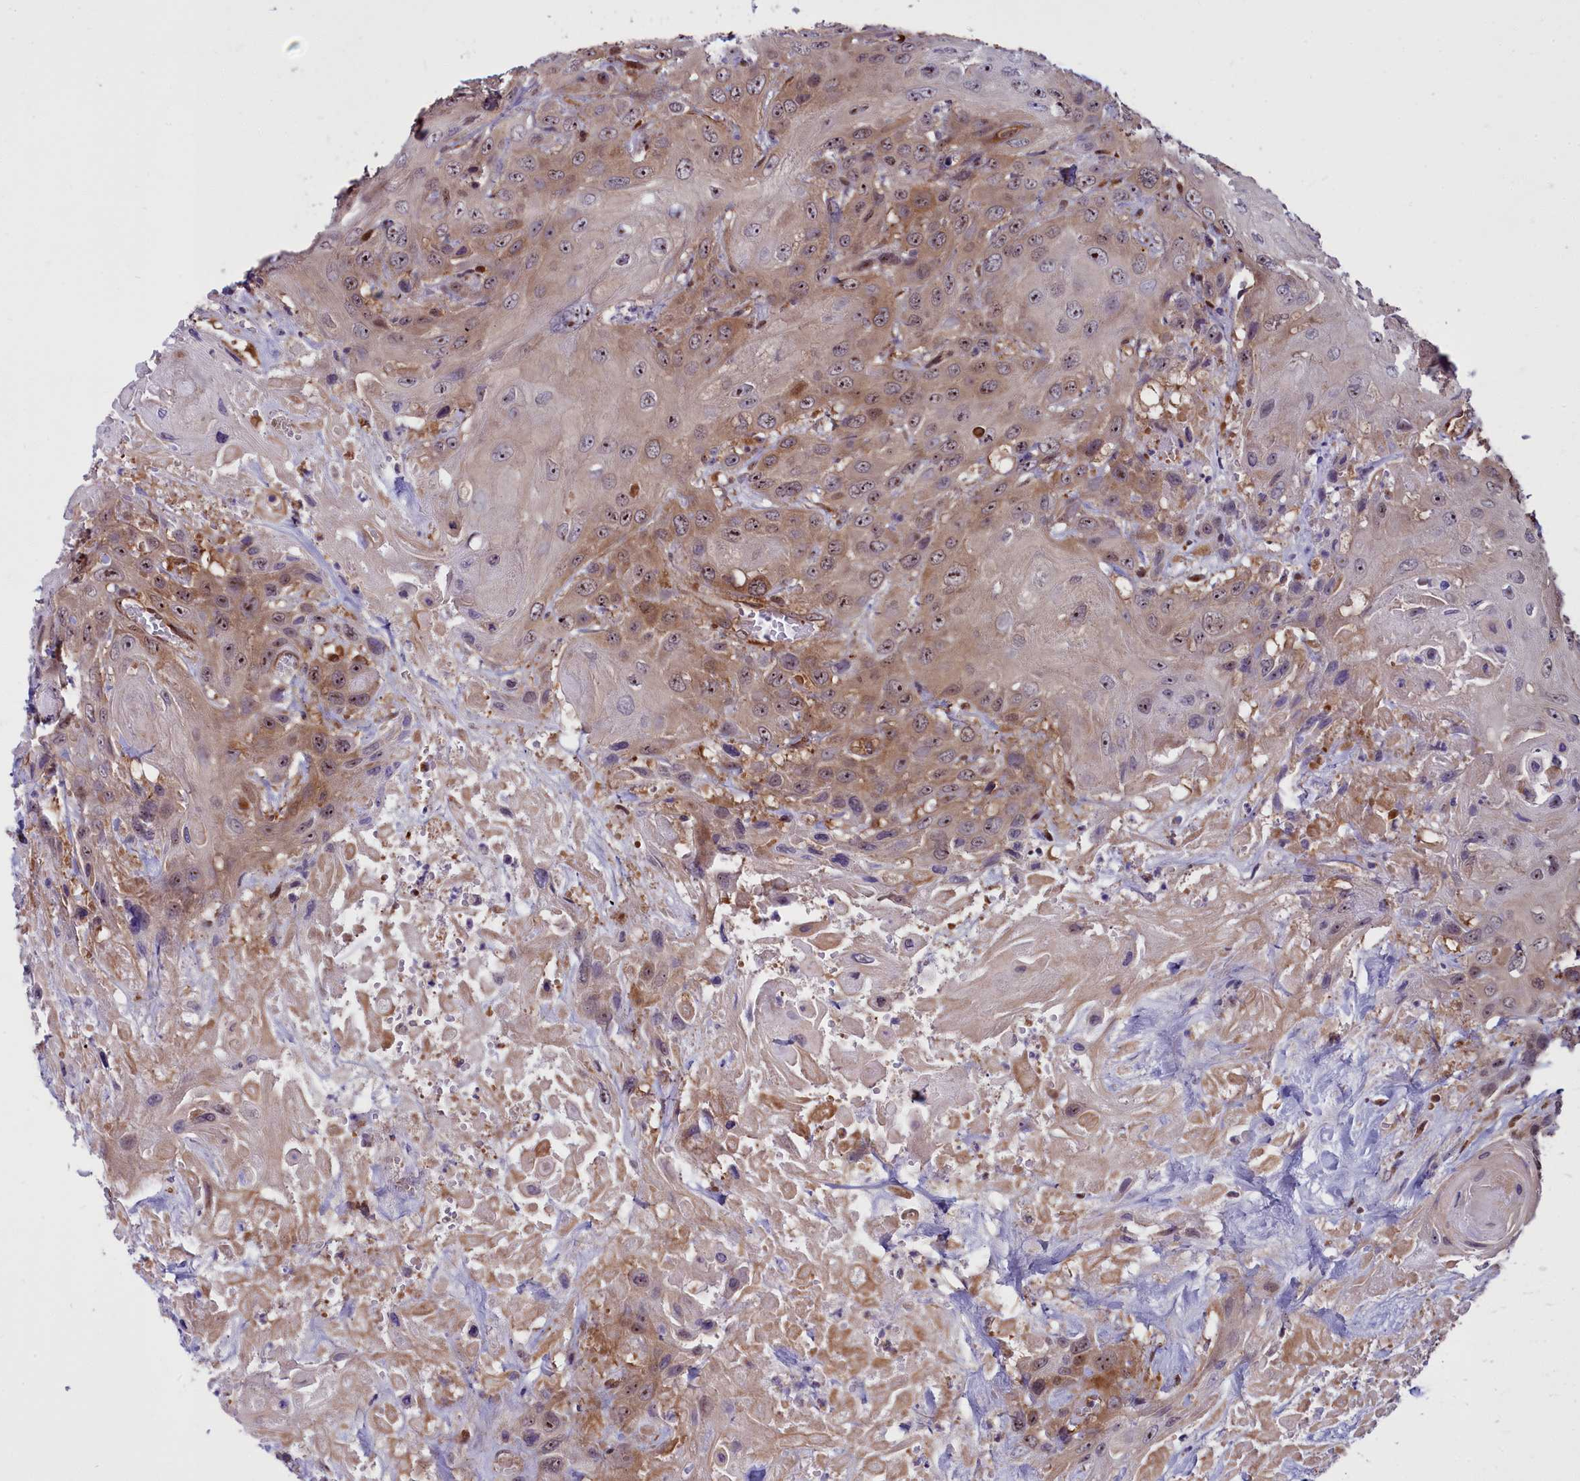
{"staining": {"intensity": "moderate", "quantity": ">75%", "location": "cytoplasmic/membranous"}, "tissue": "head and neck cancer", "cell_type": "Tumor cells", "image_type": "cancer", "snomed": [{"axis": "morphology", "description": "Squamous cell carcinoma, NOS"}, {"axis": "topography", "description": "Head-Neck"}], "caption": "Protein staining of head and neck cancer tissue shows moderate cytoplasmic/membranous positivity in about >75% of tumor cells.", "gene": "BCAR1", "patient": {"sex": "male", "age": 81}}